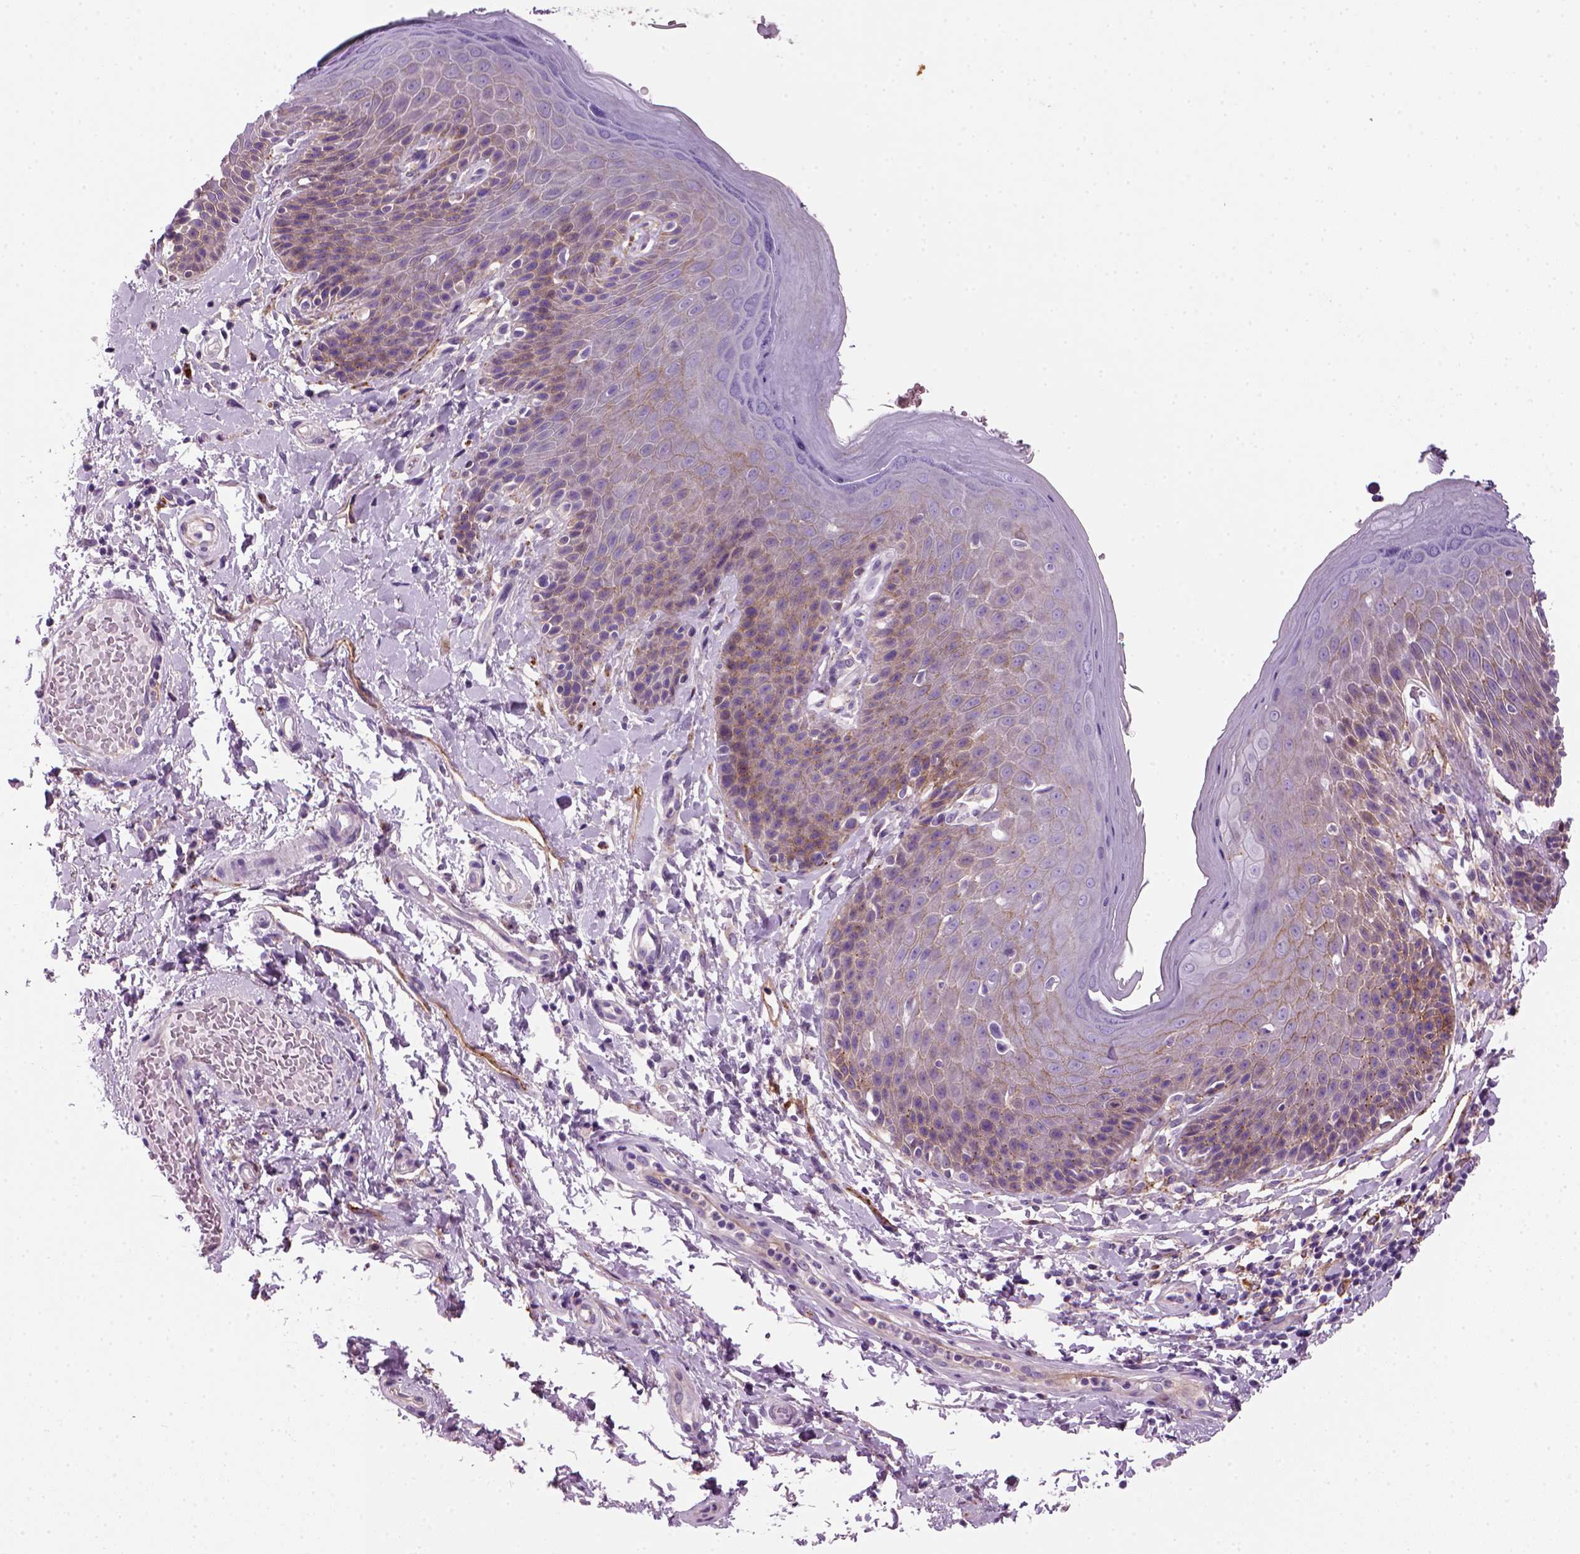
{"staining": {"intensity": "moderate", "quantity": "<25%", "location": "cytoplasmic/membranous"}, "tissue": "skin", "cell_type": "Epidermal cells", "image_type": "normal", "snomed": [{"axis": "morphology", "description": "Normal tissue, NOS"}, {"axis": "topography", "description": "Anal"}, {"axis": "topography", "description": "Peripheral nerve tissue"}], "caption": "A high-resolution image shows immunohistochemistry (IHC) staining of benign skin, which exhibits moderate cytoplasmic/membranous staining in approximately <25% of epidermal cells. (DAB IHC with brightfield microscopy, high magnification).", "gene": "MARCKS", "patient": {"sex": "male", "age": 51}}